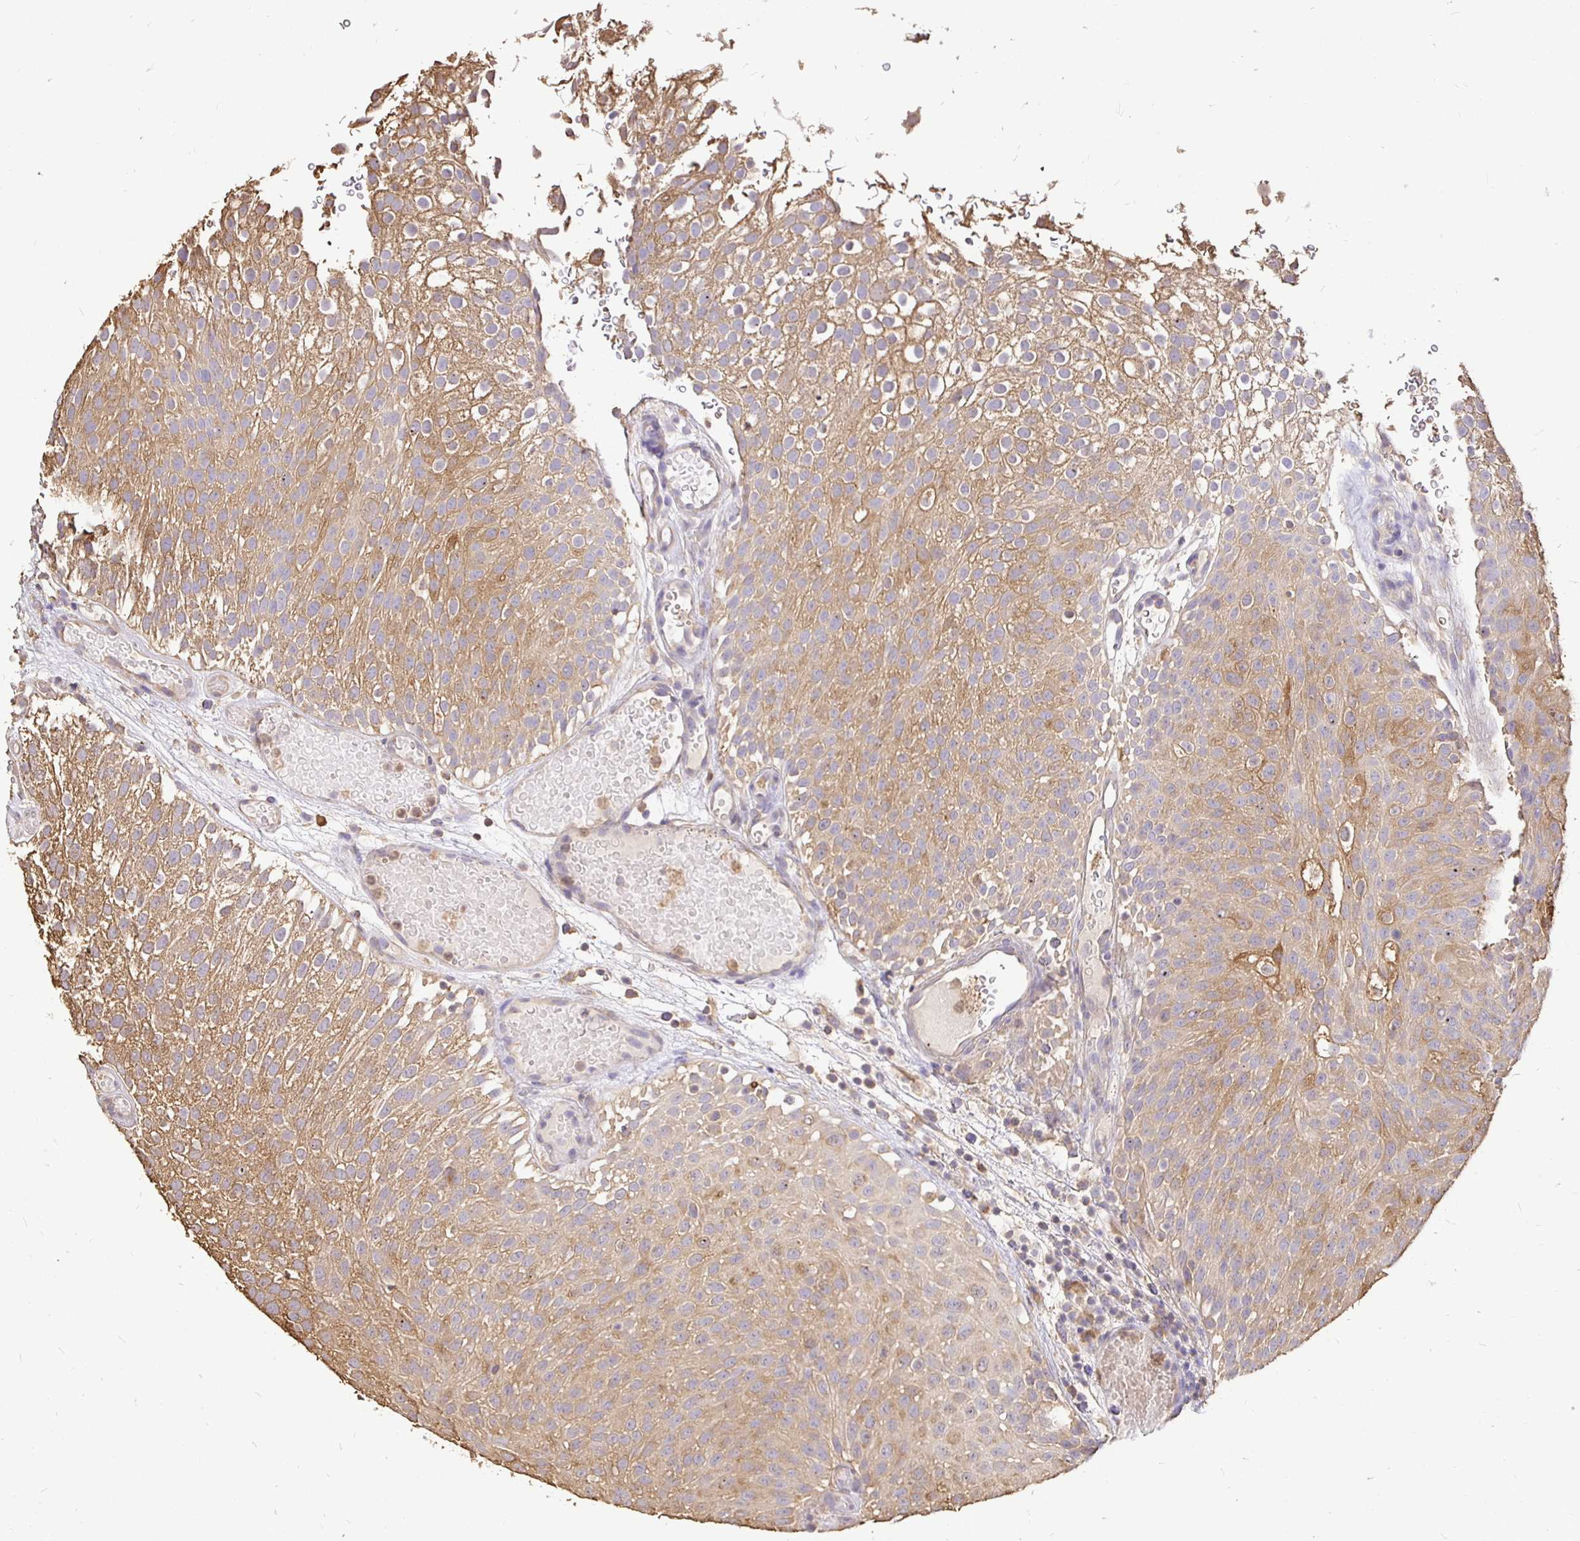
{"staining": {"intensity": "moderate", "quantity": "25%-75%", "location": "cytoplasmic/membranous"}, "tissue": "urothelial cancer", "cell_type": "Tumor cells", "image_type": "cancer", "snomed": [{"axis": "morphology", "description": "Urothelial carcinoma, Low grade"}, {"axis": "topography", "description": "Urinary bladder"}], "caption": "This is an image of immunohistochemistry (IHC) staining of urothelial carcinoma (low-grade), which shows moderate positivity in the cytoplasmic/membranous of tumor cells.", "gene": "MAPK8IP3", "patient": {"sex": "male", "age": 78}}